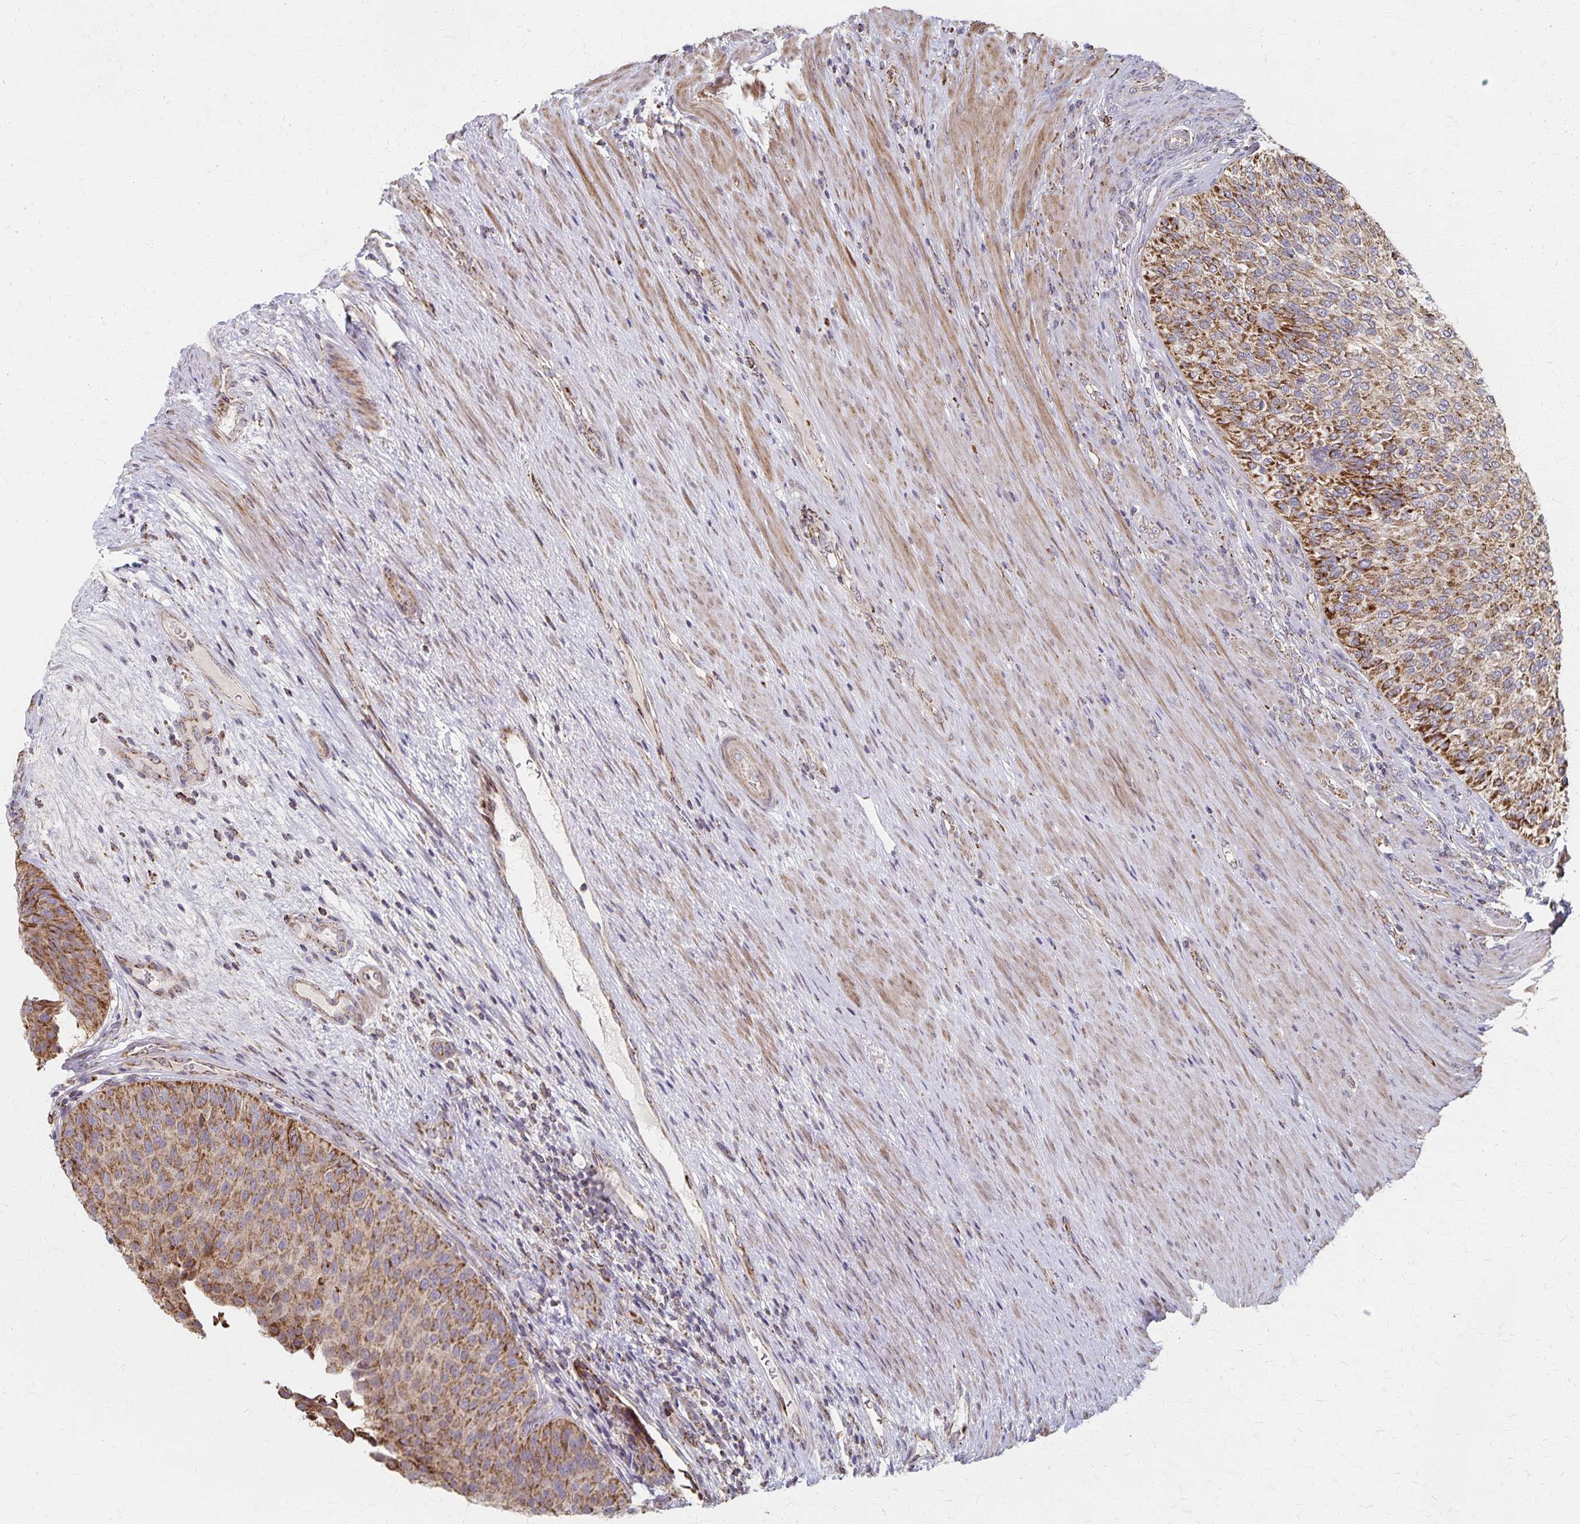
{"staining": {"intensity": "moderate", "quantity": ">75%", "location": "cytoplasmic/membranous"}, "tissue": "urinary bladder", "cell_type": "Urothelial cells", "image_type": "normal", "snomed": [{"axis": "morphology", "description": "Normal tissue, NOS"}, {"axis": "topography", "description": "Urinary bladder"}, {"axis": "topography", "description": "Prostate"}], "caption": "Immunohistochemistry (DAB) staining of normal urinary bladder displays moderate cytoplasmic/membranous protein positivity in about >75% of urothelial cells.", "gene": "DYRK4", "patient": {"sex": "male", "age": 77}}